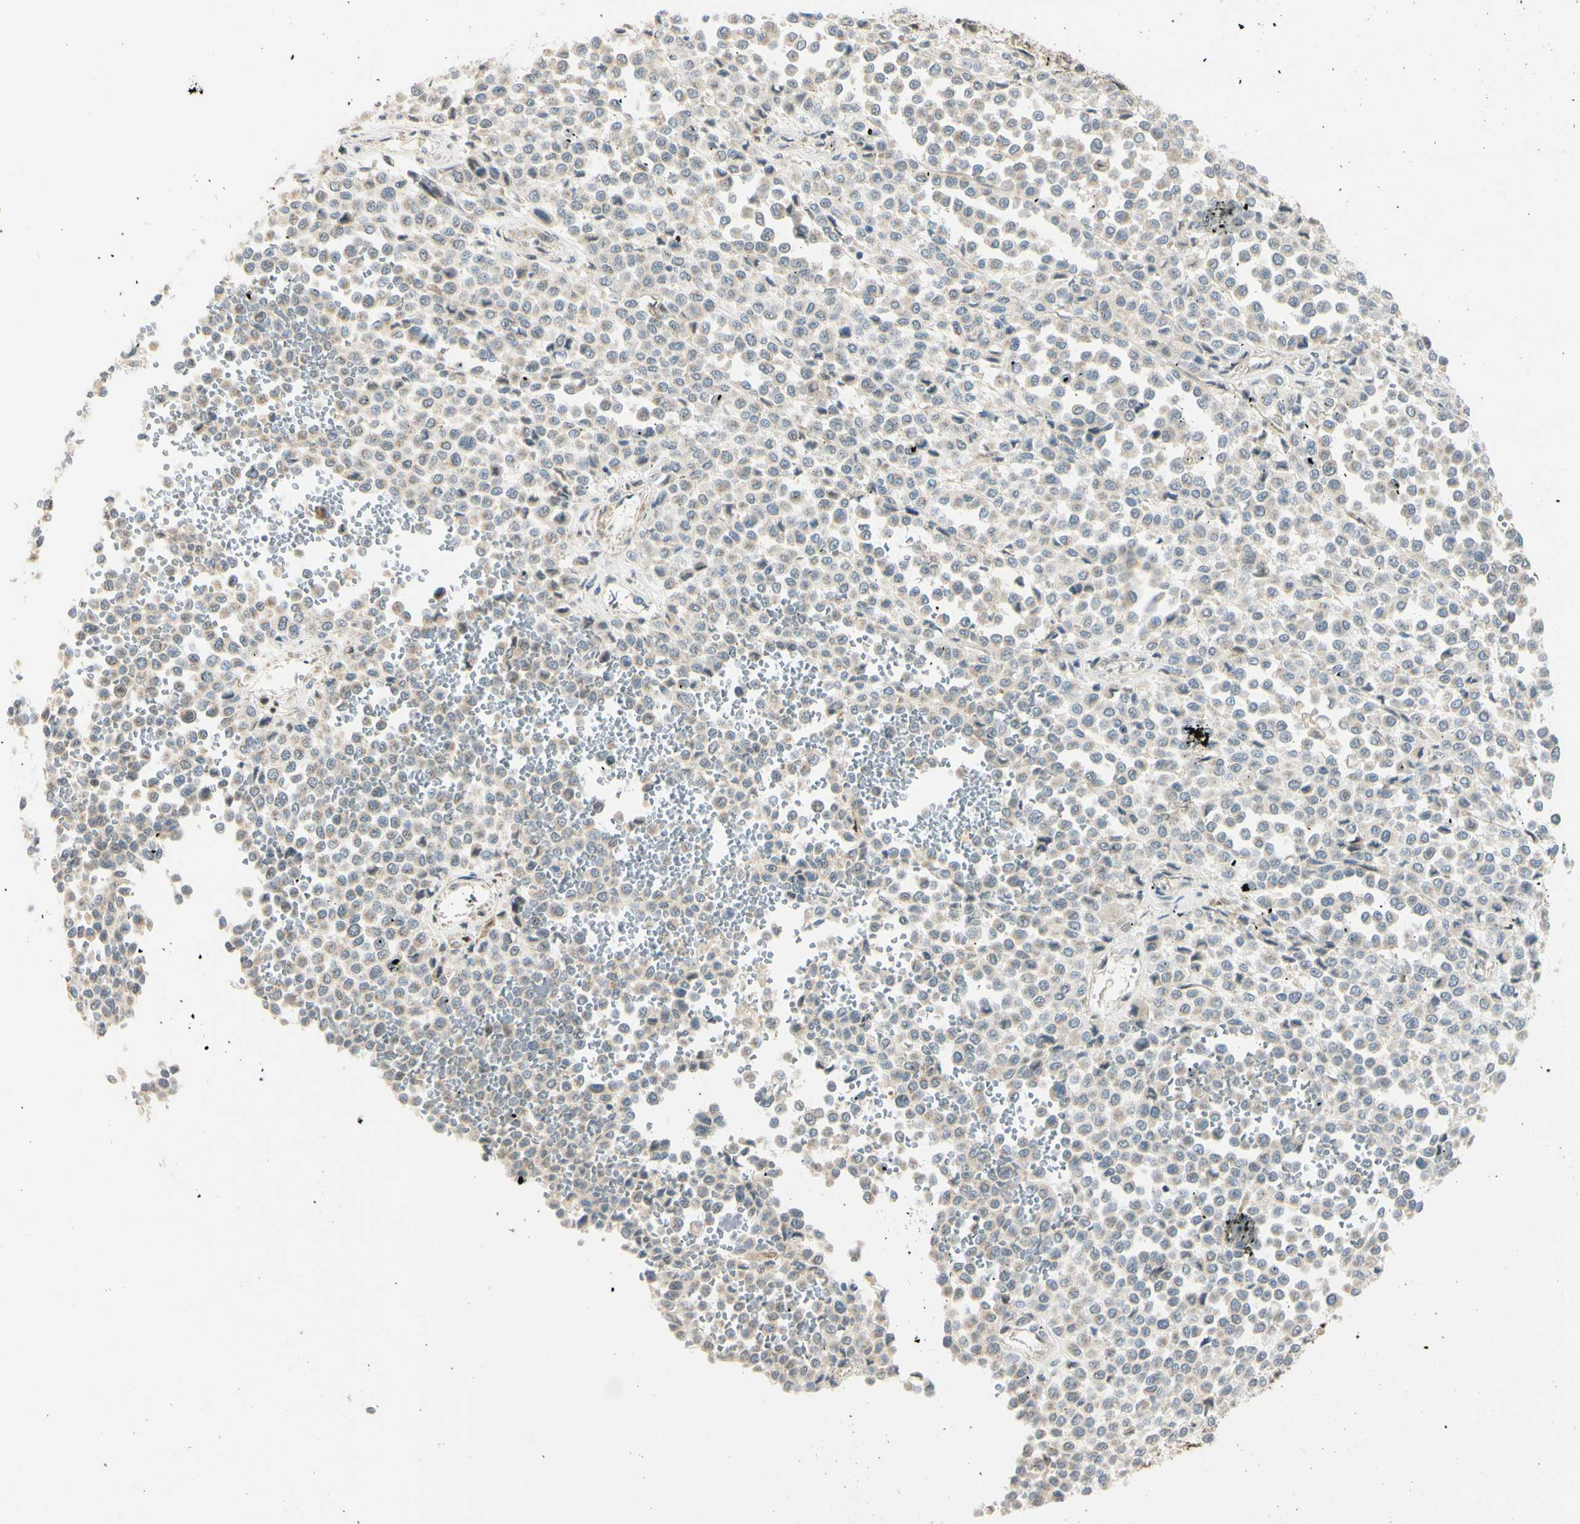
{"staining": {"intensity": "negative", "quantity": "none", "location": "none"}, "tissue": "melanoma", "cell_type": "Tumor cells", "image_type": "cancer", "snomed": [{"axis": "morphology", "description": "Malignant melanoma, Metastatic site"}, {"axis": "topography", "description": "Pancreas"}], "caption": "Micrograph shows no protein positivity in tumor cells of melanoma tissue. The staining was performed using DAB (3,3'-diaminobenzidine) to visualize the protein expression in brown, while the nuclei were stained in blue with hematoxylin (Magnification: 20x).", "gene": "FHL2", "patient": {"sex": "female", "age": 30}}